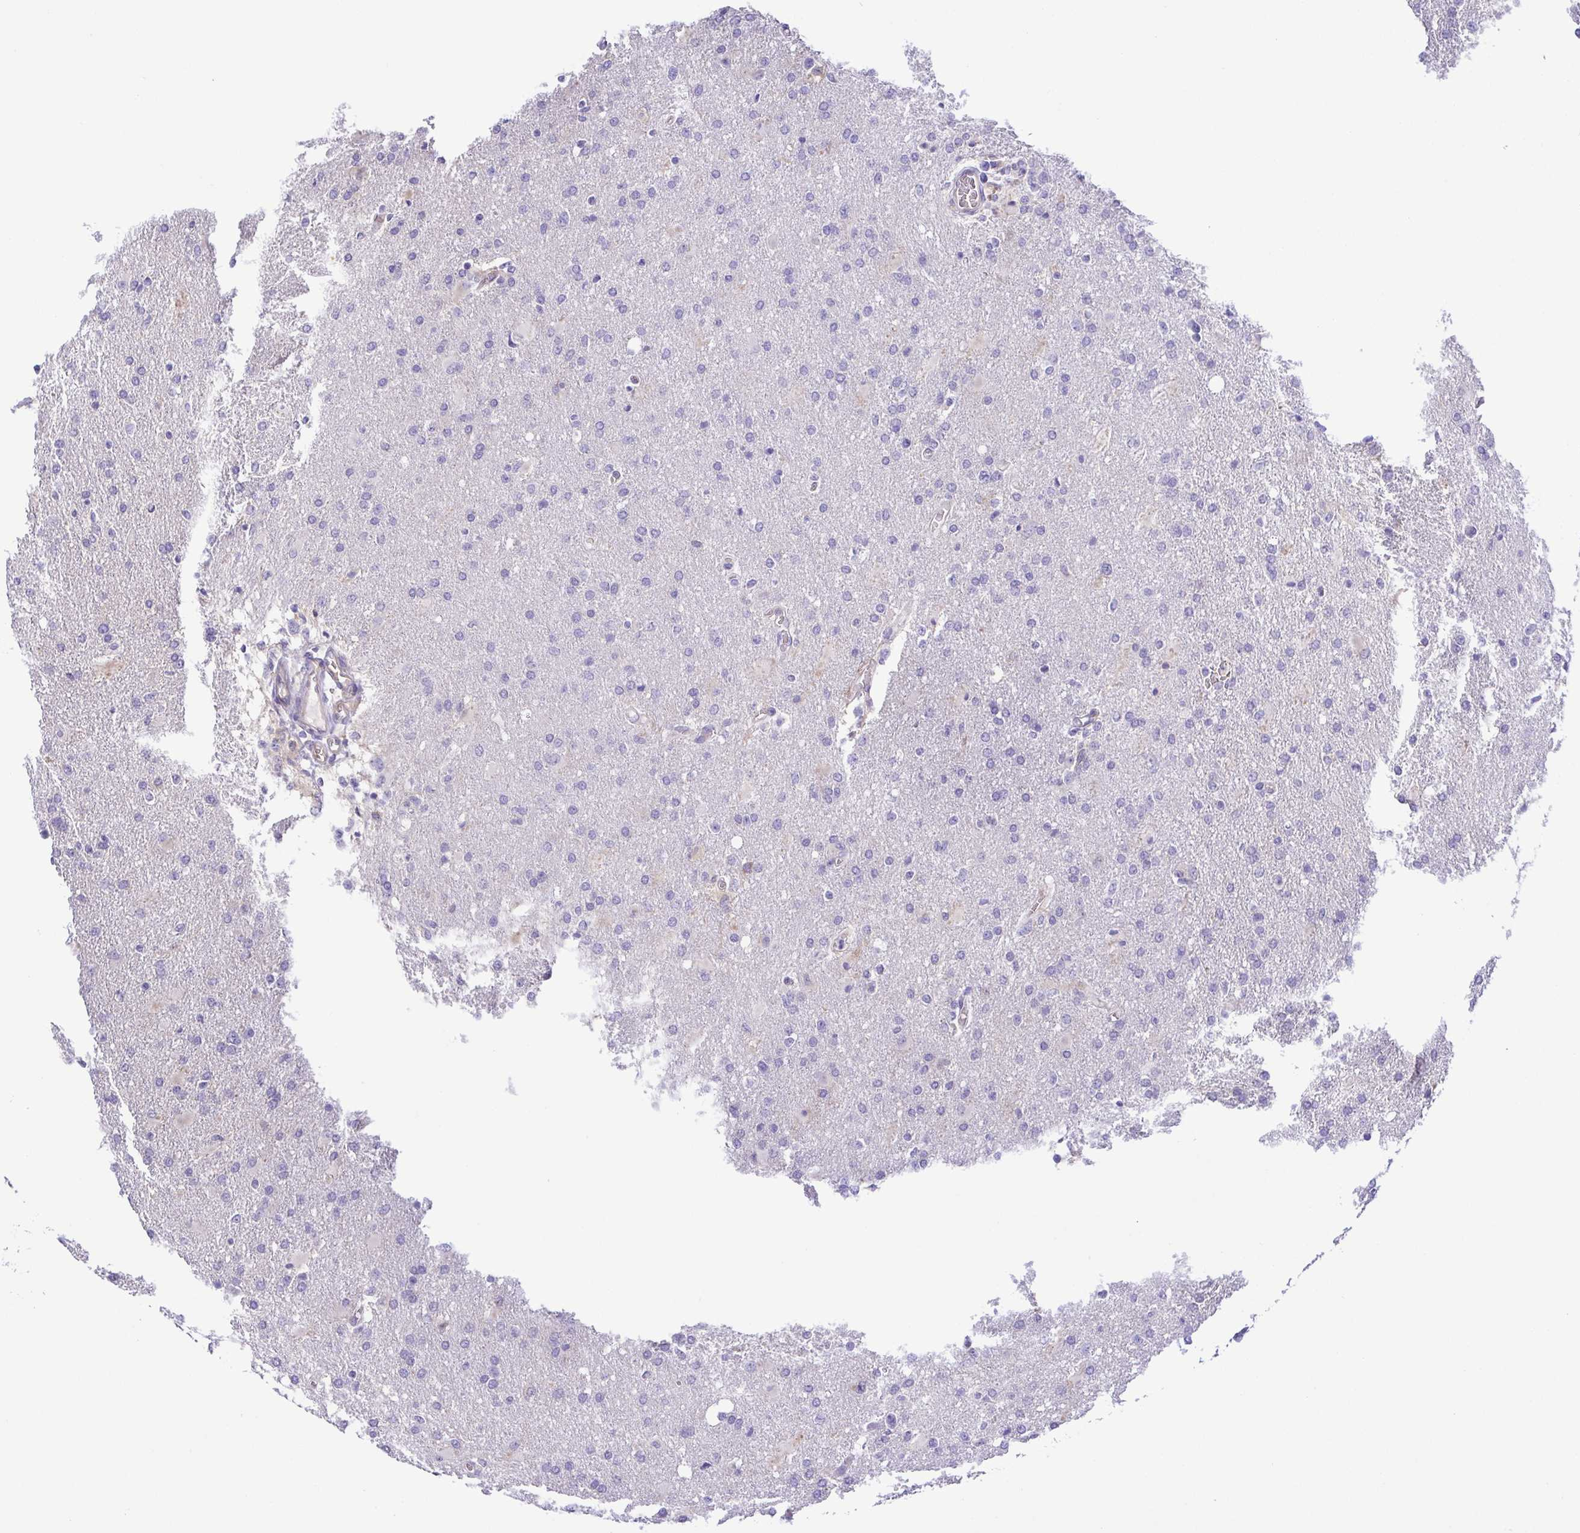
{"staining": {"intensity": "negative", "quantity": "none", "location": "none"}, "tissue": "glioma", "cell_type": "Tumor cells", "image_type": "cancer", "snomed": [{"axis": "morphology", "description": "Glioma, malignant, High grade"}, {"axis": "topography", "description": "Brain"}], "caption": "Tumor cells show no significant expression in glioma.", "gene": "EPB42", "patient": {"sex": "male", "age": 68}}